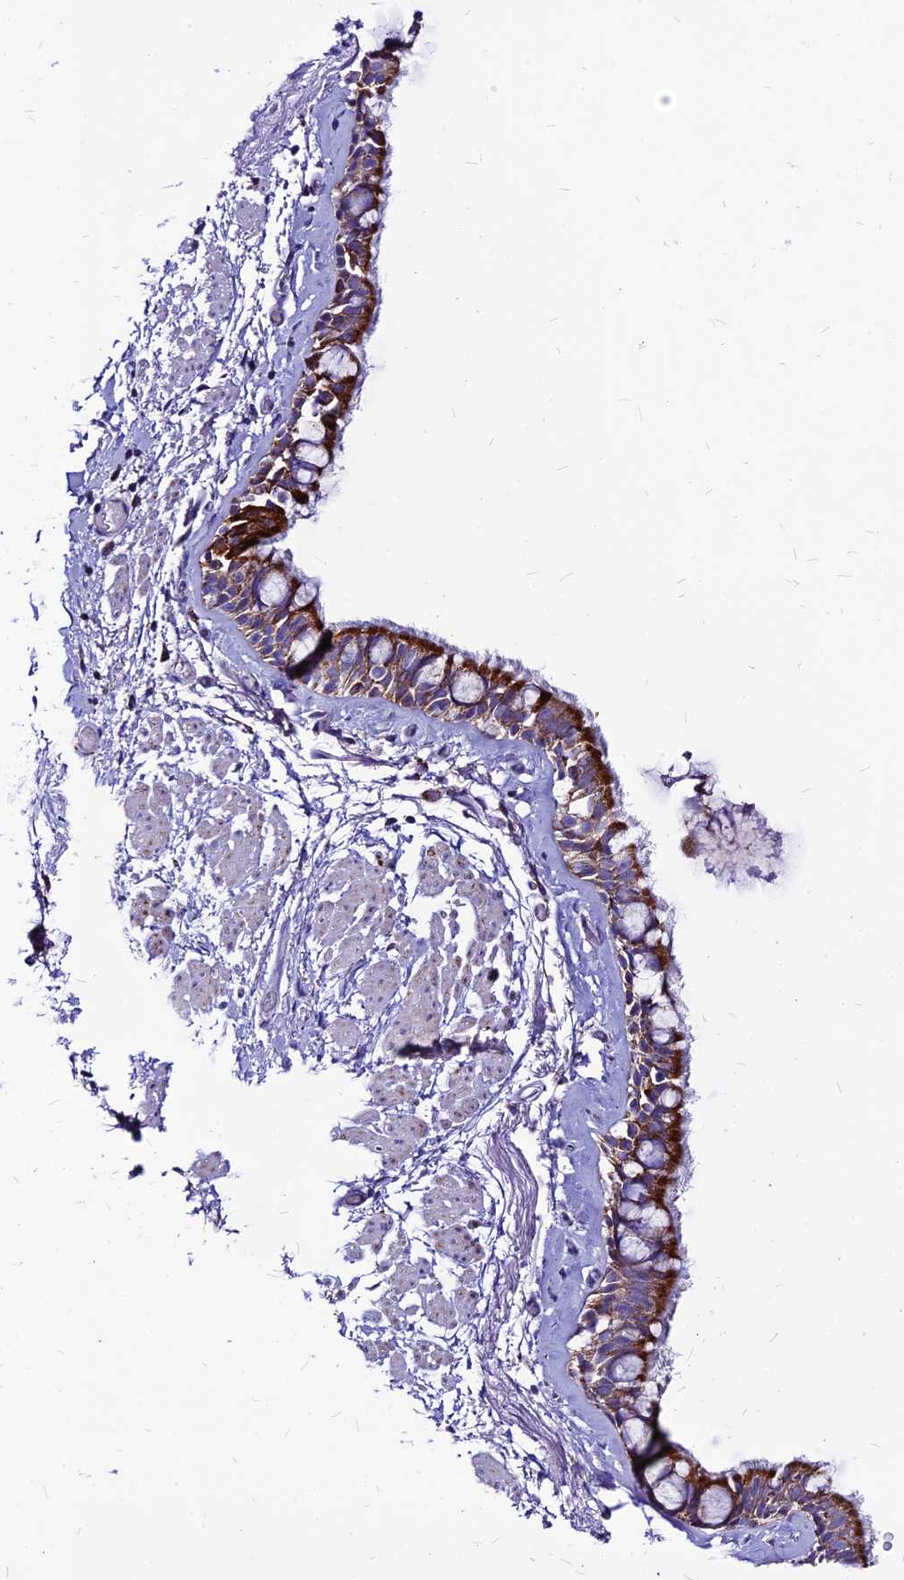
{"staining": {"intensity": "strong", "quantity": ">75%", "location": "cytoplasmic/membranous"}, "tissue": "bronchus", "cell_type": "Respiratory epithelial cells", "image_type": "normal", "snomed": [{"axis": "morphology", "description": "Normal tissue, NOS"}, {"axis": "topography", "description": "Bronchus"}], "caption": "A micrograph of bronchus stained for a protein displays strong cytoplasmic/membranous brown staining in respiratory epithelial cells.", "gene": "ECI1", "patient": {"sex": "male", "age": 65}}